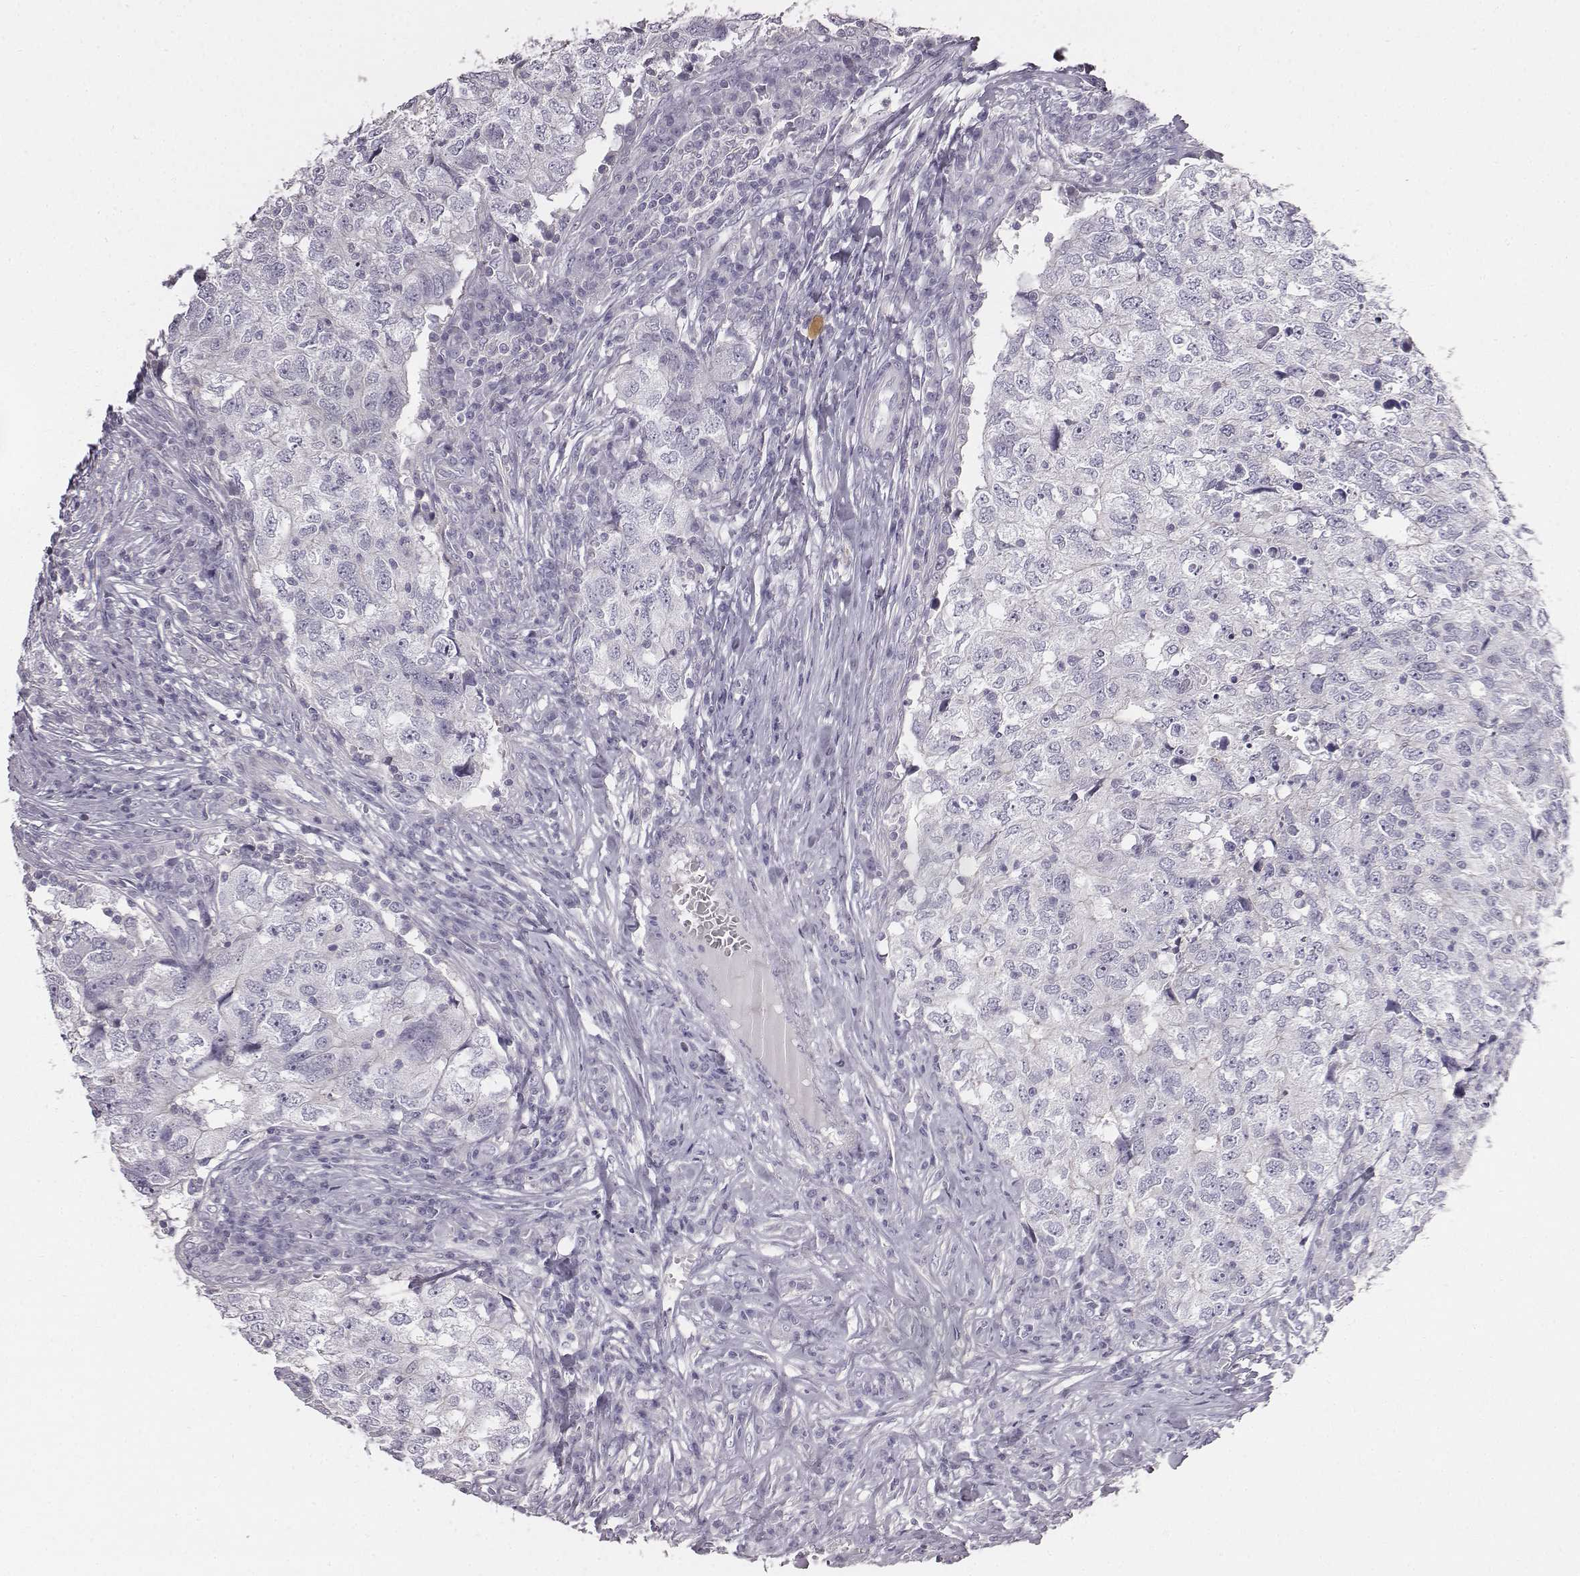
{"staining": {"intensity": "negative", "quantity": "none", "location": "none"}, "tissue": "breast cancer", "cell_type": "Tumor cells", "image_type": "cancer", "snomed": [{"axis": "morphology", "description": "Duct carcinoma"}, {"axis": "topography", "description": "Breast"}], "caption": "Breast invasive ductal carcinoma stained for a protein using immunohistochemistry (IHC) shows no staining tumor cells.", "gene": "ADAM7", "patient": {"sex": "female", "age": 30}}